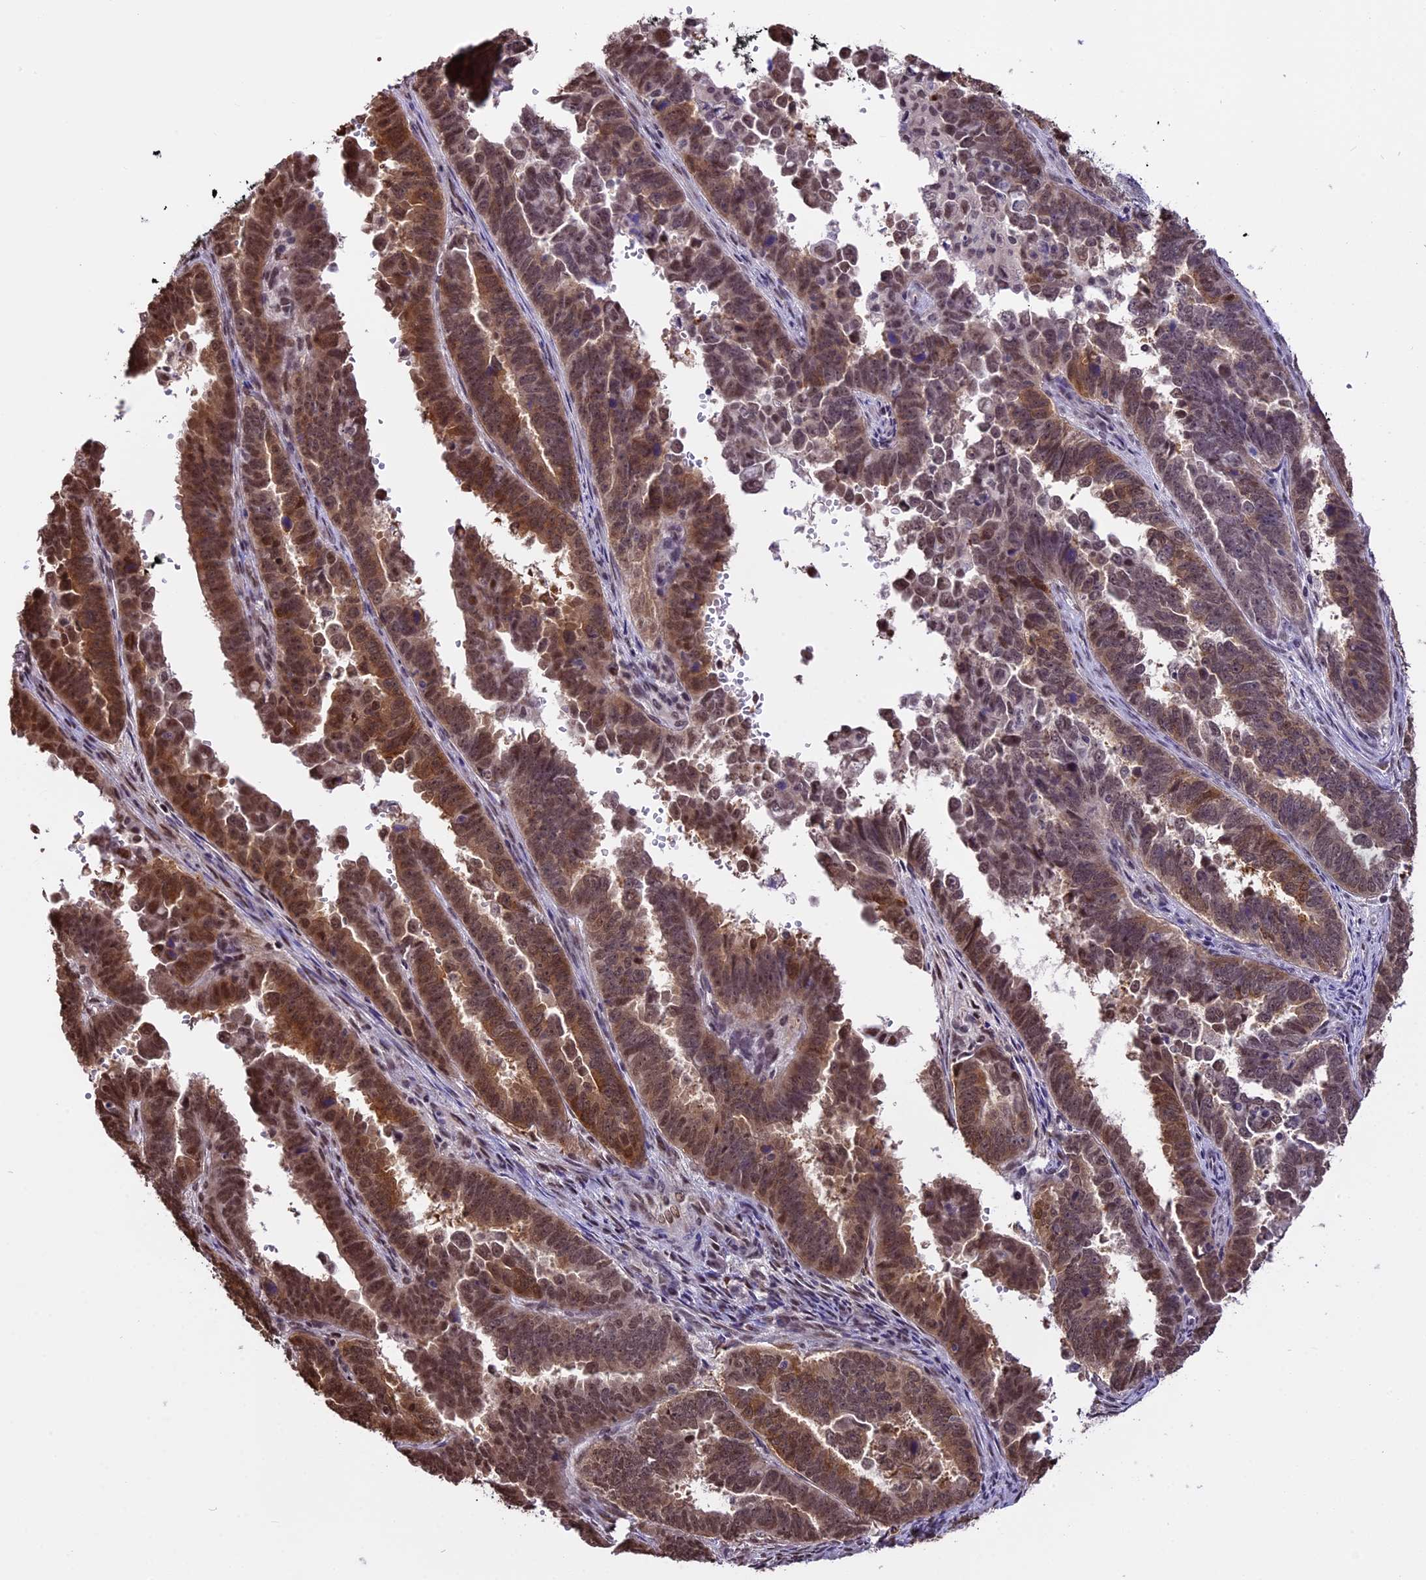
{"staining": {"intensity": "strong", "quantity": ">75%", "location": "cytoplasmic/membranous,nuclear"}, "tissue": "endometrial cancer", "cell_type": "Tumor cells", "image_type": "cancer", "snomed": [{"axis": "morphology", "description": "Adenocarcinoma, NOS"}, {"axis": "topography", "description": "Endometrium"}], "caption": "High-magnification brightfield microscopy of endometrial cancer stained with DAB (3,3'-diaminobenzidine) (brown) and counterstained with hematoxylin (blue). tumor cells exhibit strong cytoplasmic/membranous and nuclear staining is appreciated in approximately>75% of cells.", "gene": "POLR3E", "patient": {"sex": "female", "age": 75}}